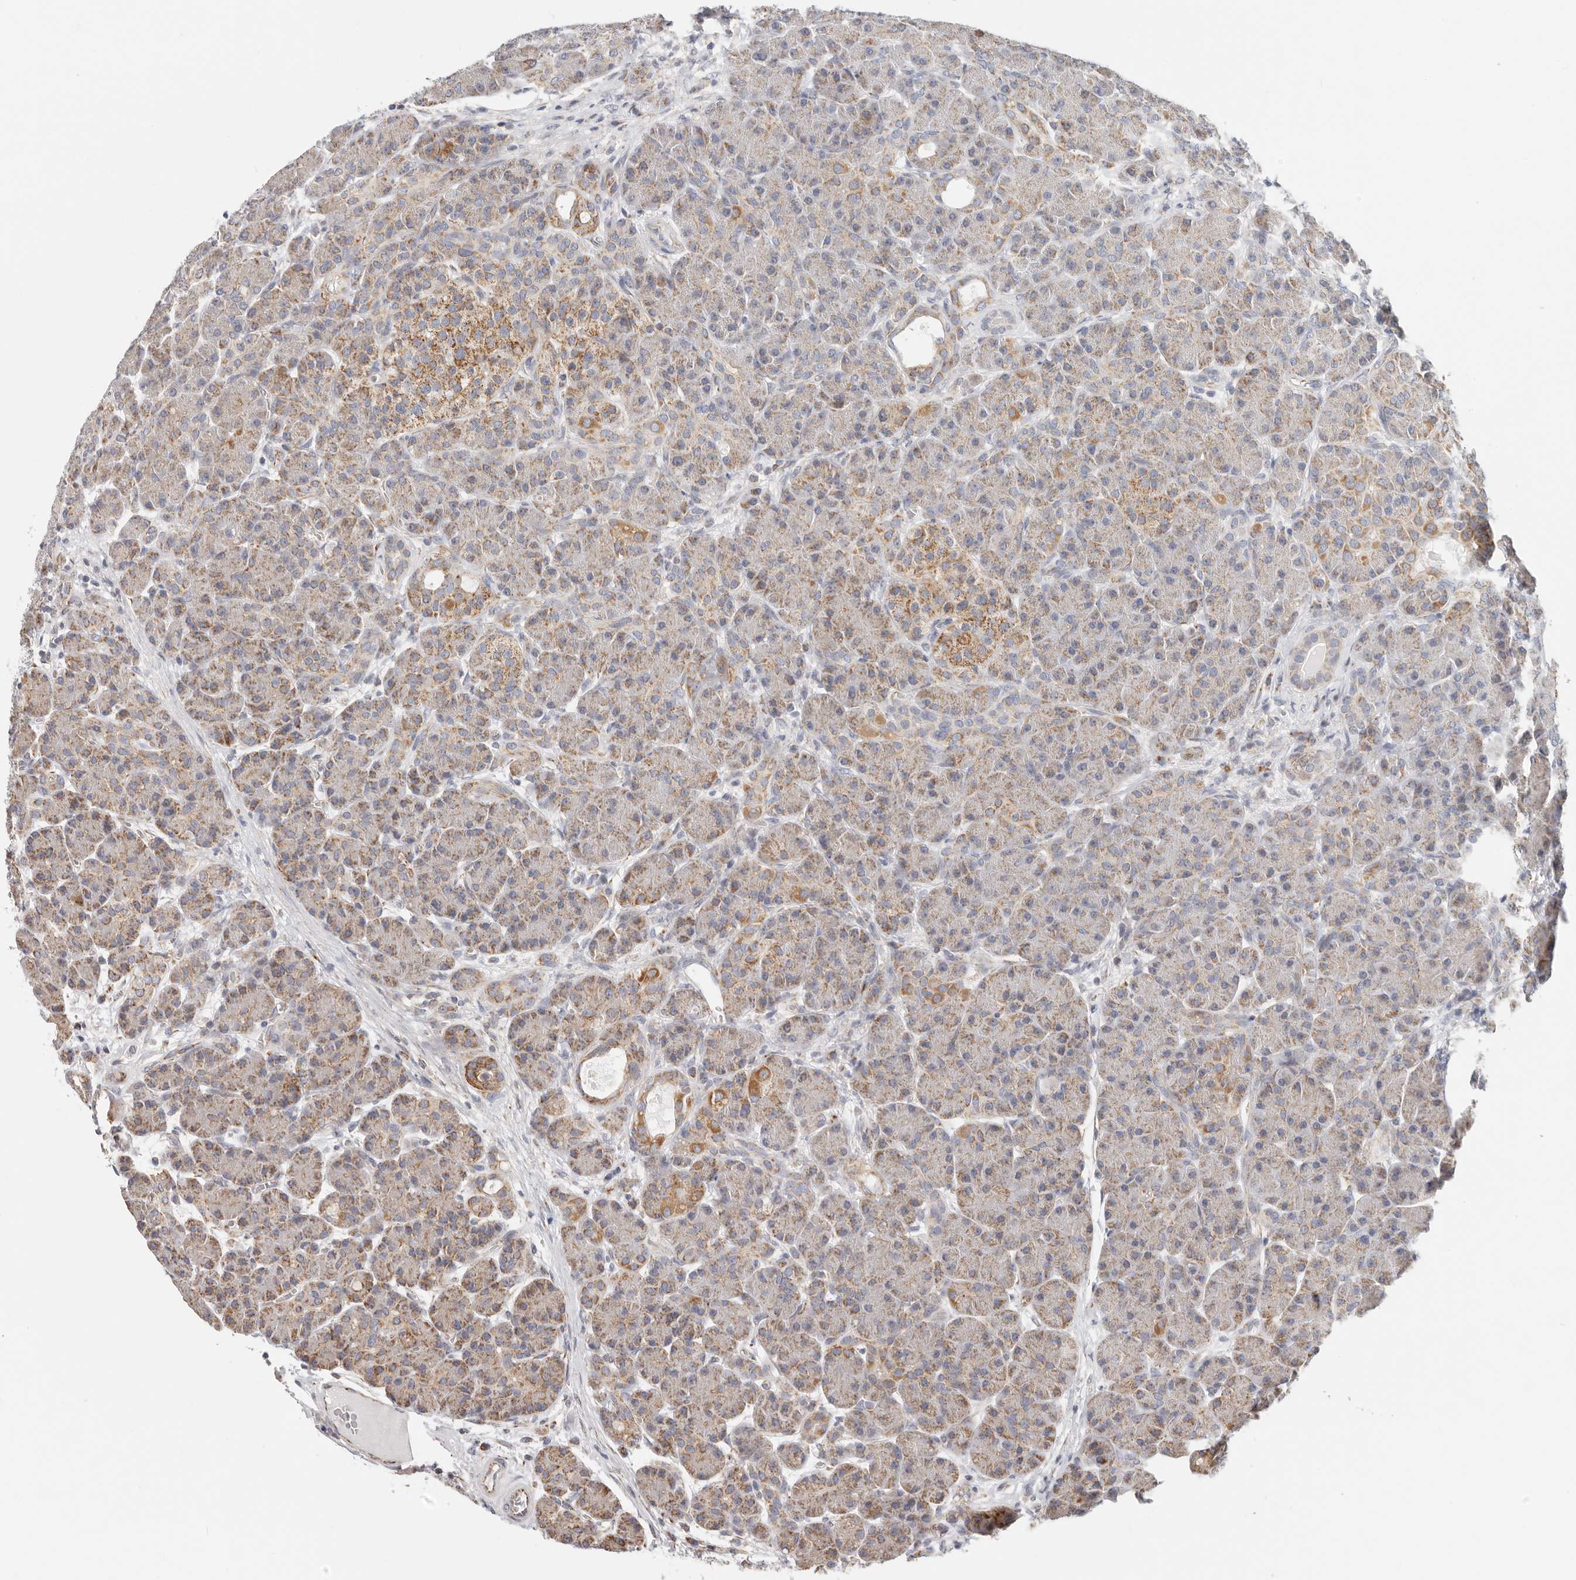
{"staining": {"intensity": "moderate", "quantity": "25%-75%", "location": "cytoplasmic/membranous"}, "tissue": "pancreas", "cell_type": "Exocrine glandular cells", "image_type": "normal", "snomed": [{"axis": "morphology", "description": "Normal tissue, NOS"}, {"axis": "topography", "description": "Pancreas"}], "caption": "Approximately 25%-75% of exocrine glandular cells in normal pancreas display moderate cytoplasmic/membranous protein staining as visualized by brown immunohistochemical staining.", "gene": "AFDN", "patient": {"sex": "male", "age": 63}}